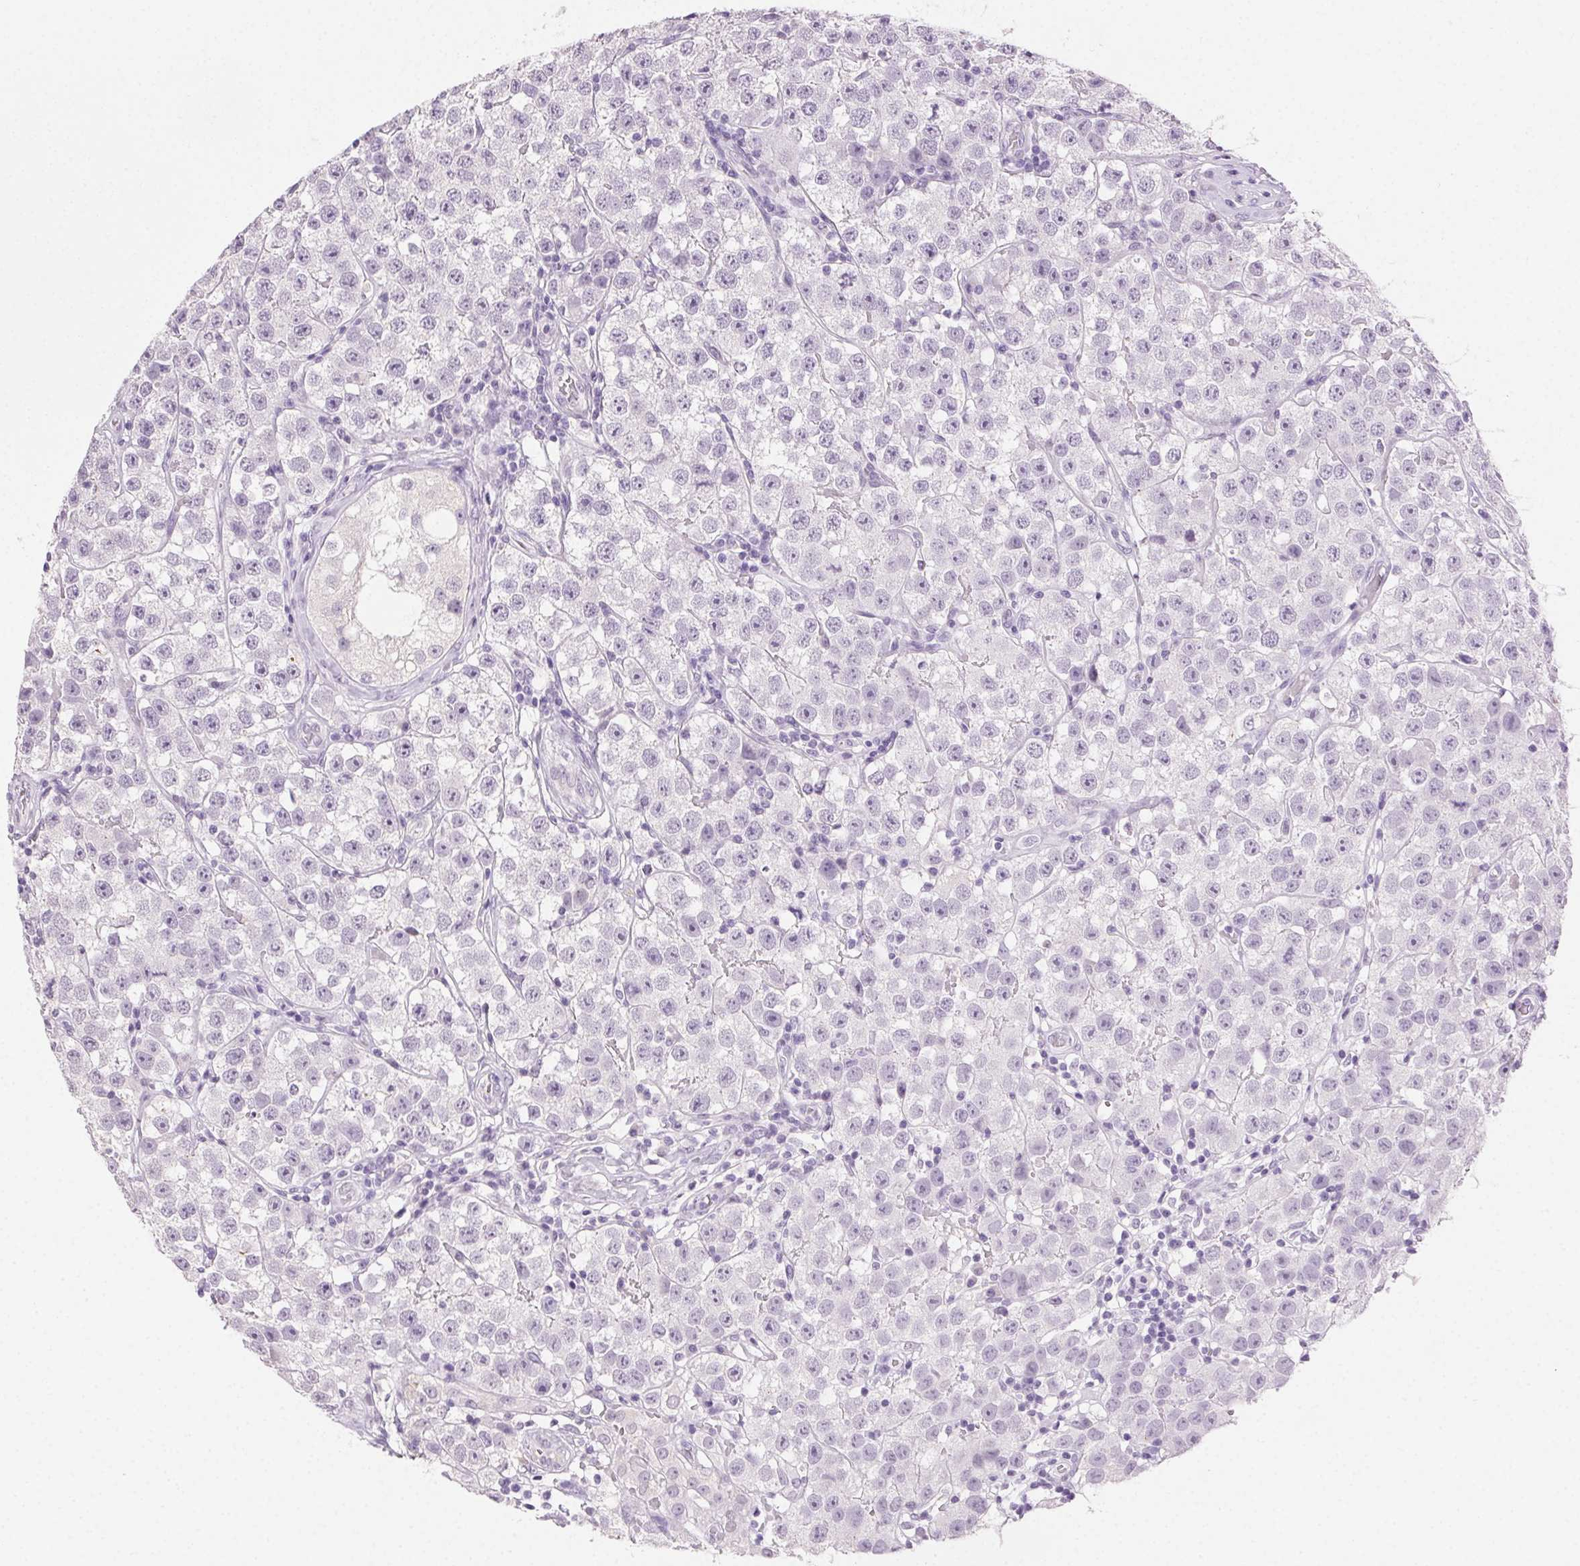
{"staining": {"intensity": "negative", "quantity": "none", "location": "none"}, "tissue": "testis cancer", "cell_type": "Tumor cells", "image_type": "cancer", "snomed": [{"axis": "morphology", "description": "Seminoma, NOS"}, {"axis": "topography", "description": "Testis"}], "caption": "This is an IHC micrograph of human seminoma (testis). There is no positivity in tumor cells.", "gene": "CLDN10", "patient": {"sex": "male", "age": 34}}